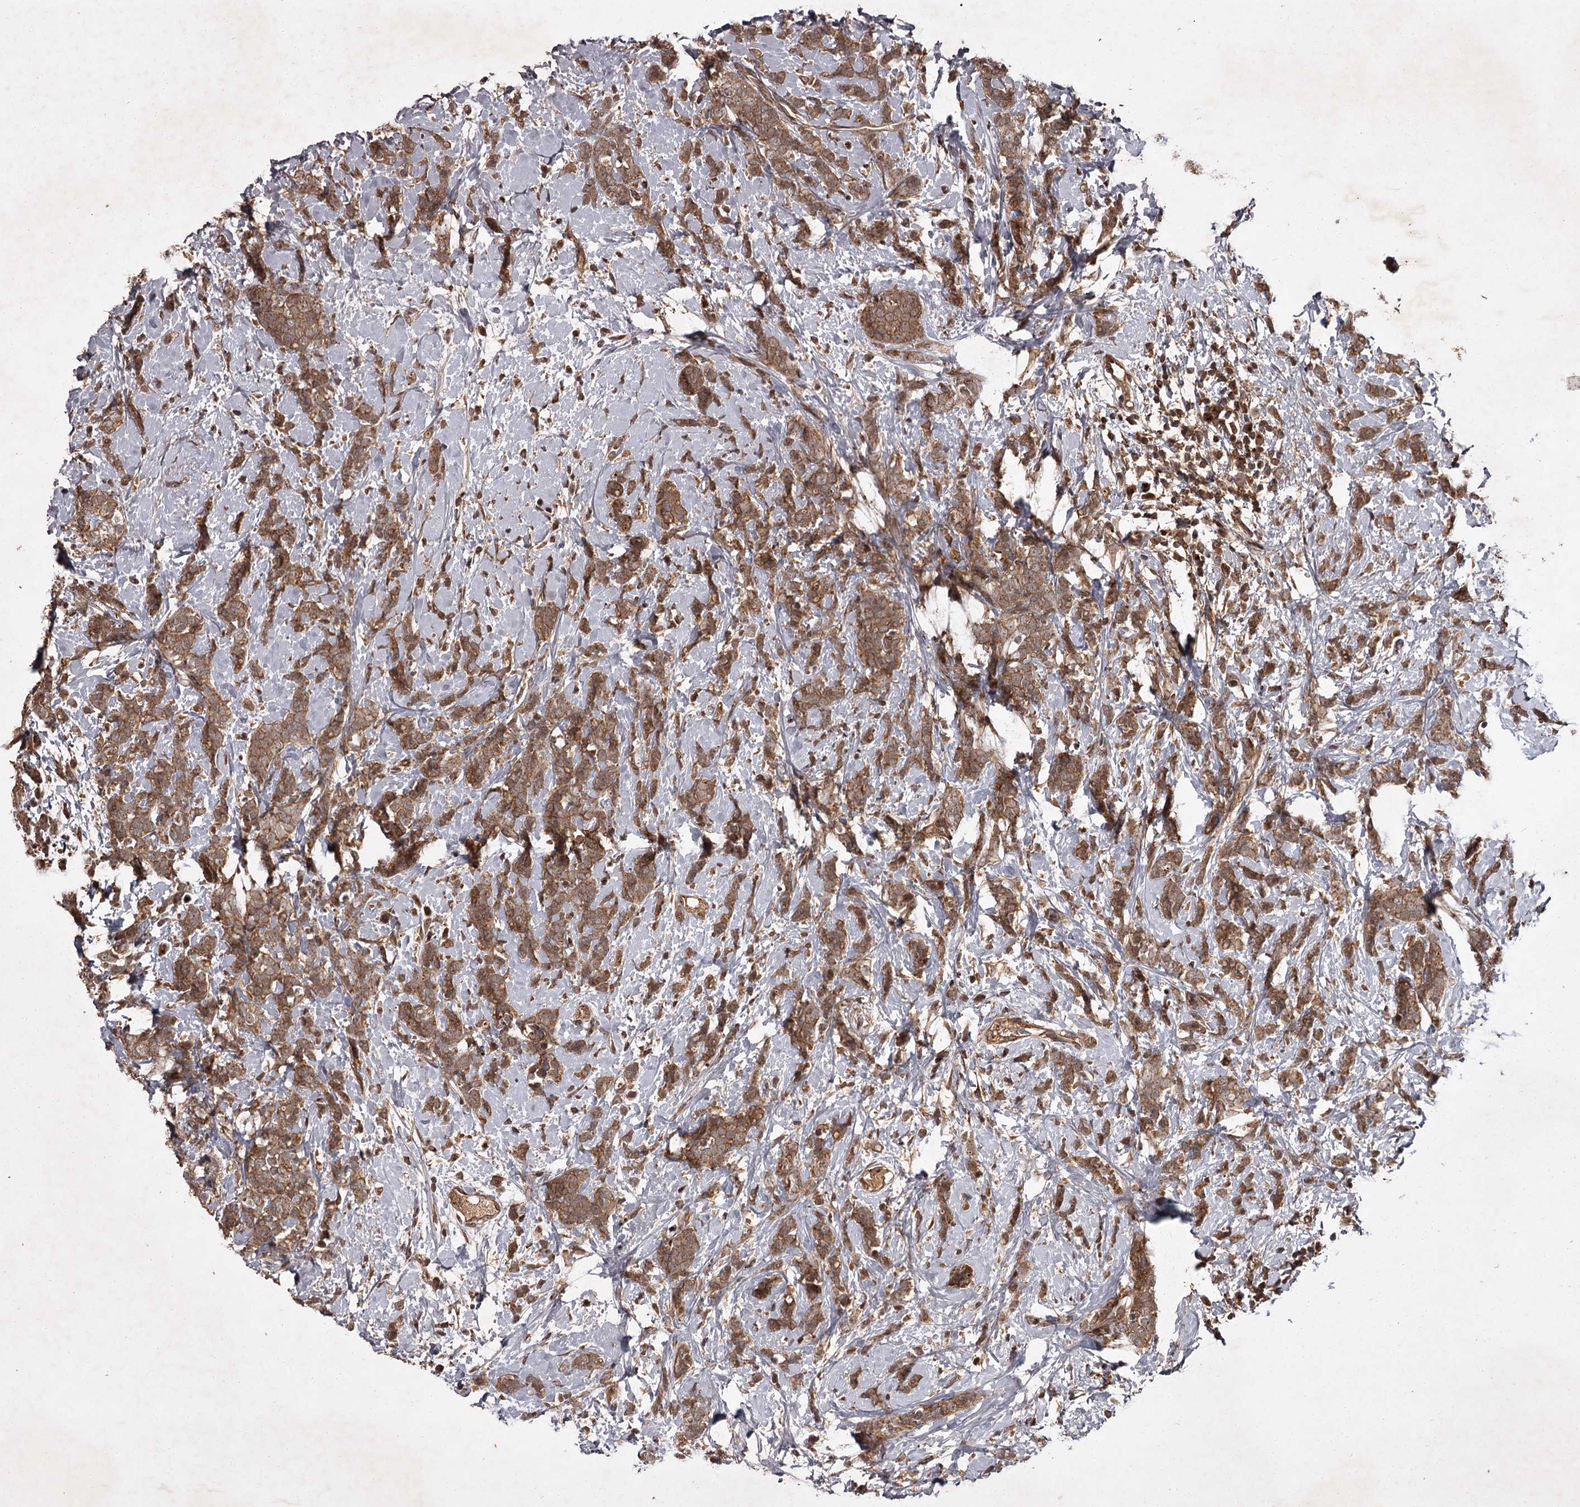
{"staining": {"intensity": "moderate", "quantity": ">75%", "location": "cytoplasmic/membranous"}, "tissue": "breast cancer", "cell_type": "Tumor cells", "image_type": "cancer", "snomed": [{"axis": "morphology", "description": "Lobular carcinoma"}, {"axis": "topography", "description": "Breast"}], "caption": "Immunohistochemical staining of lobular carcinoma (breast) exhibits medium levels of moderate cytoplasmic/membranous protein expression in approximately >75% of tumor cells.", "gene": "TBC1D23", "patient": {"sex": "female", "age": 58}}